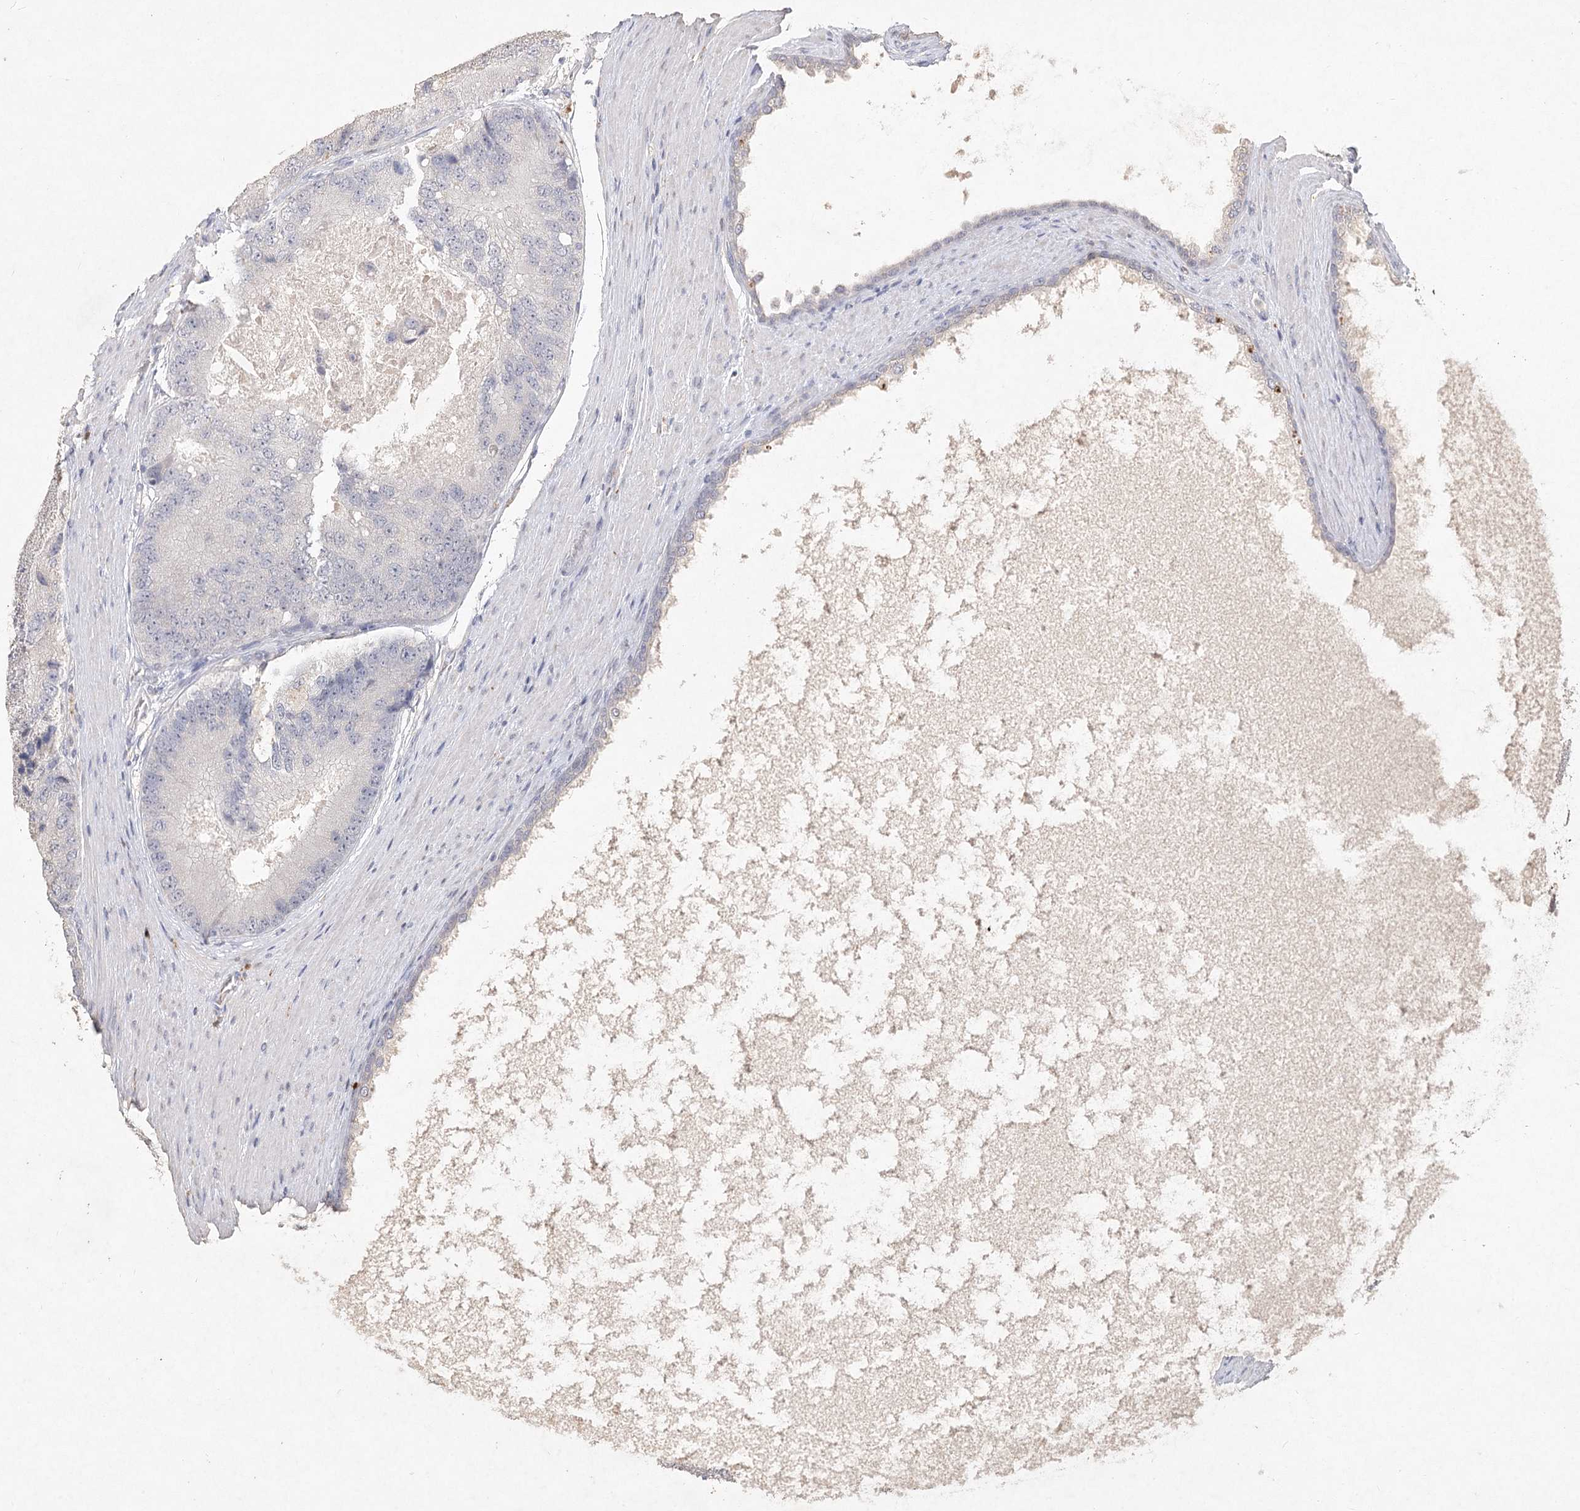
{"staining": {"intensity": "negative", "quantity": "none", "location": "none"}, "tissue": "prostate cancer", "cell_type": "Tumor cells", "image_type": "cancer", "snomed": [{"axis": "morphology", "description": "Adenocarcinoma, High grade"}, {"axis": "topography", "description": "Prostate"}], "caption": "High power microscopy histopathology image of an immunohistochemistry micrograph of prostate cancer, revealing no significant positivity in tumor cells.", "gene": "ARSI", "patient": {"sex": "male", "age": 70}}